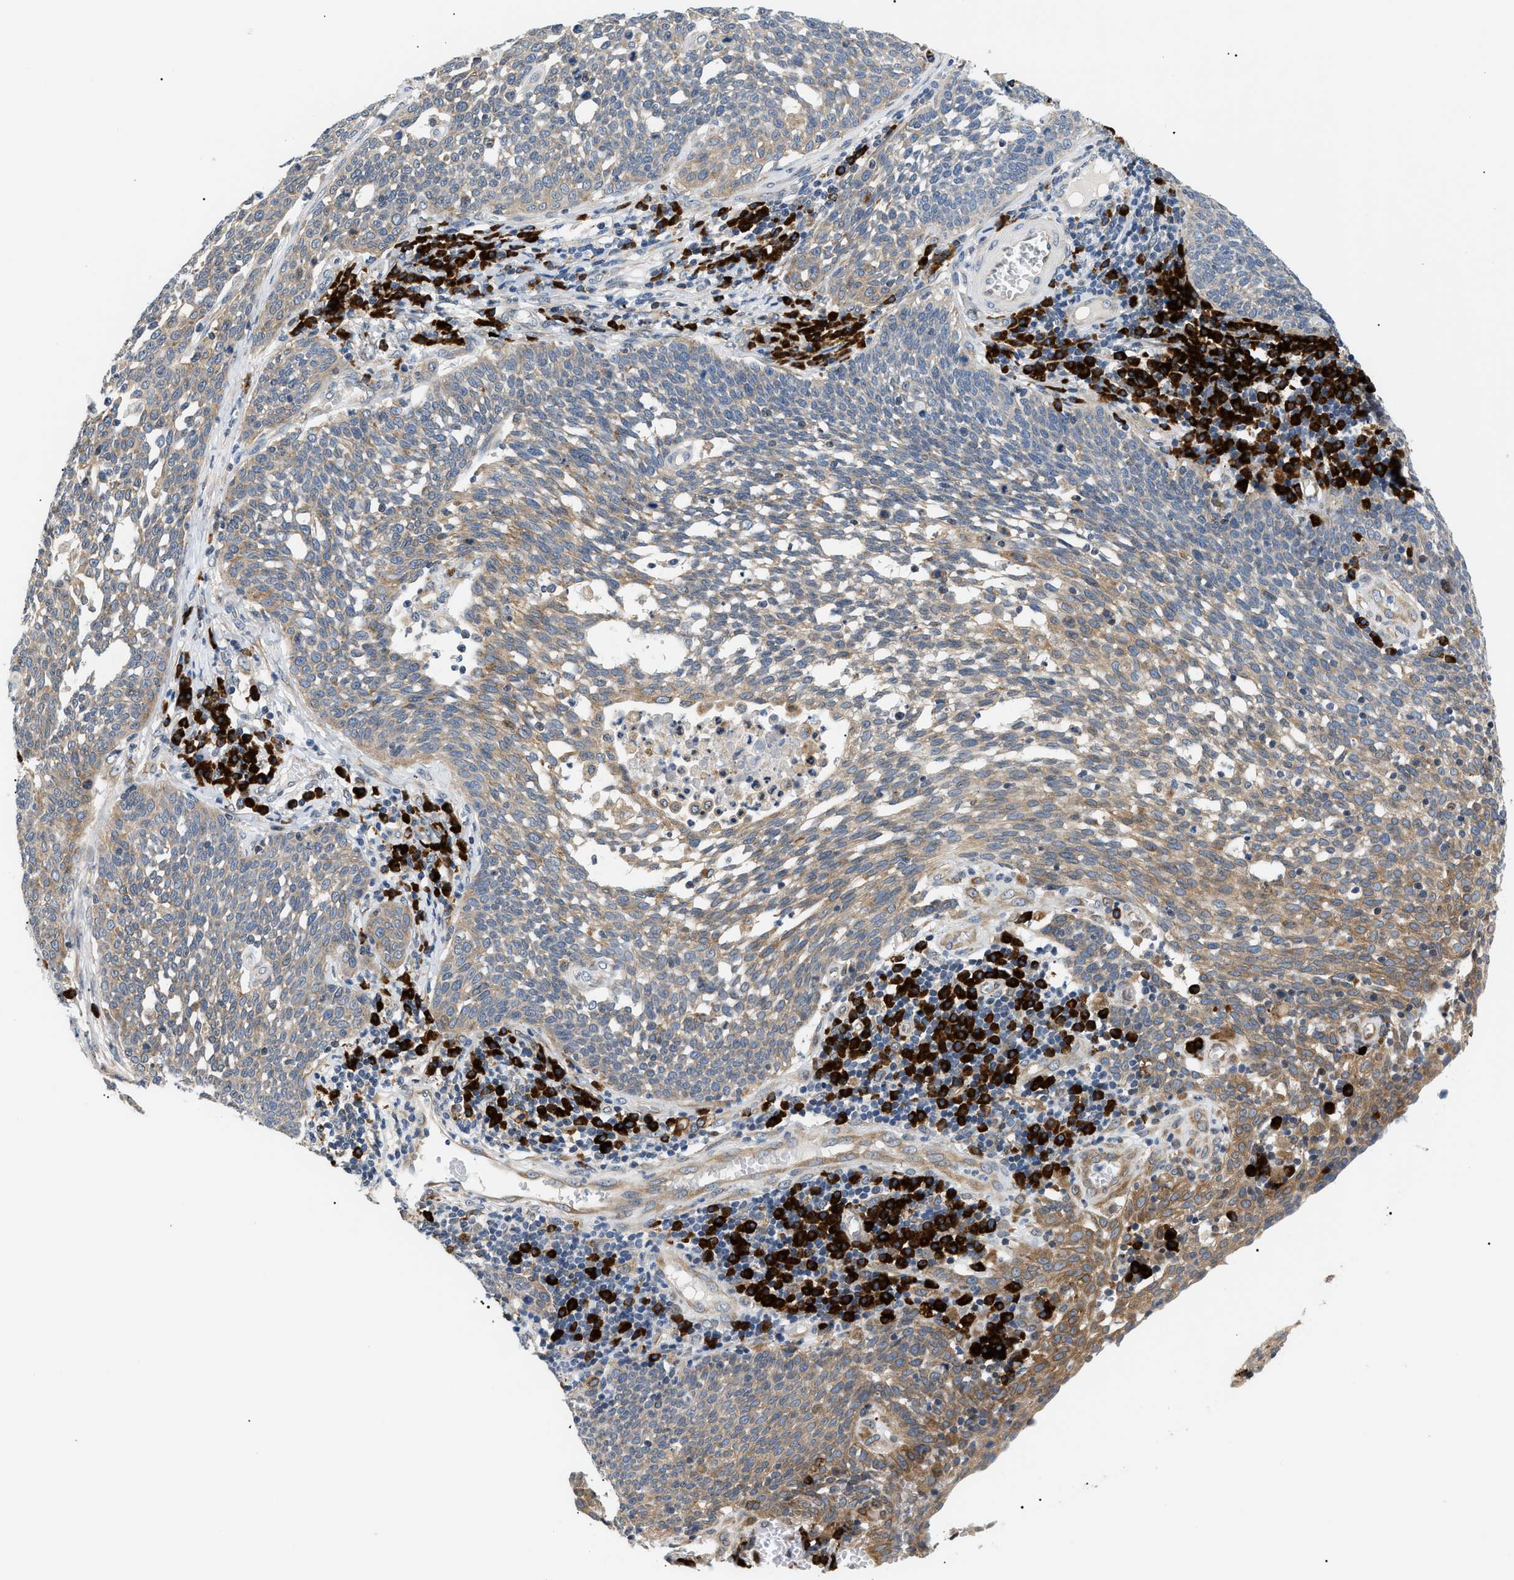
{"staining": {"intensity": "moderate", "quantity": "25%-75%", "location": "cytoplasmic/membranous"}, "tissue": "cervical cancer", "cell_type": "Tumor cells", "image_type": "cancer", "snomed": [{"axis": "morphology", "description": "Squamous cell carcinoma, NOS"}, {"axis": "topography", "description": "Cervix"}], "caption": "DAB immunohistochemical staining of cervical cancer (squamous cell carcinoma) displays moderate cytoplasmic/membranous protein expression in approximately 25%-75% of tumor cells.", "gene": "DERL1", "patient": {"sex": "female", "age": 34}}